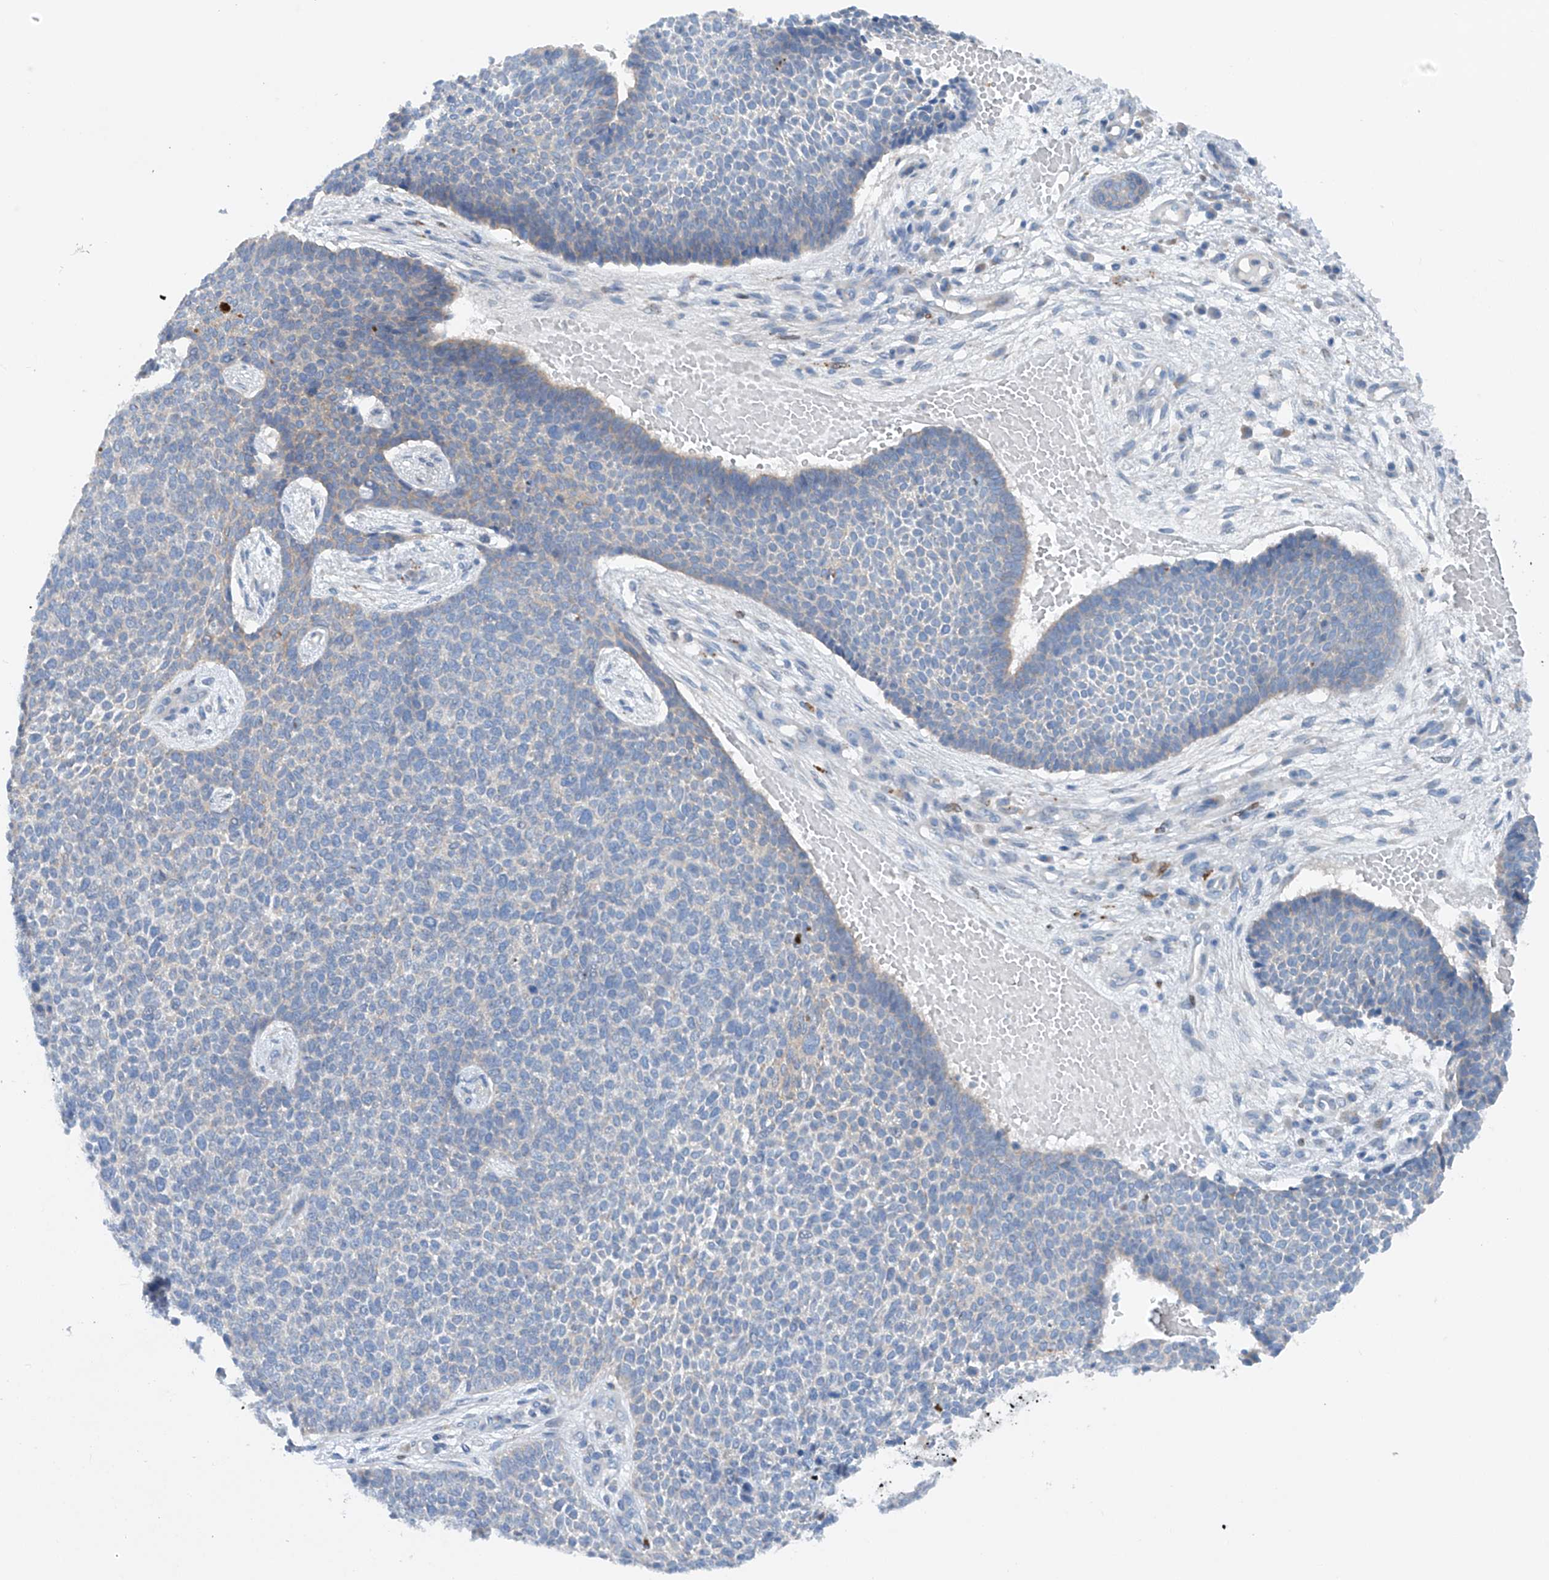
{"staining": {"intensity": "negative", "quantity": "none", "location": "none"}, "tissue": "skin cancer", "cell_type": "Tumor cells", "image_type": "cancer", "snomed": [{"axis": "morphology", "description": "Basal cell carcinoma"}, {"axis": "topography", "description": "Skin"}], "caption": "Immunohistochemistry of skin cancer demonstrates no staining in tumor cells. (DAB IHC, high magnification).", "gene": "CEP85L", "patient": {"sex": "female", "age": 84}}